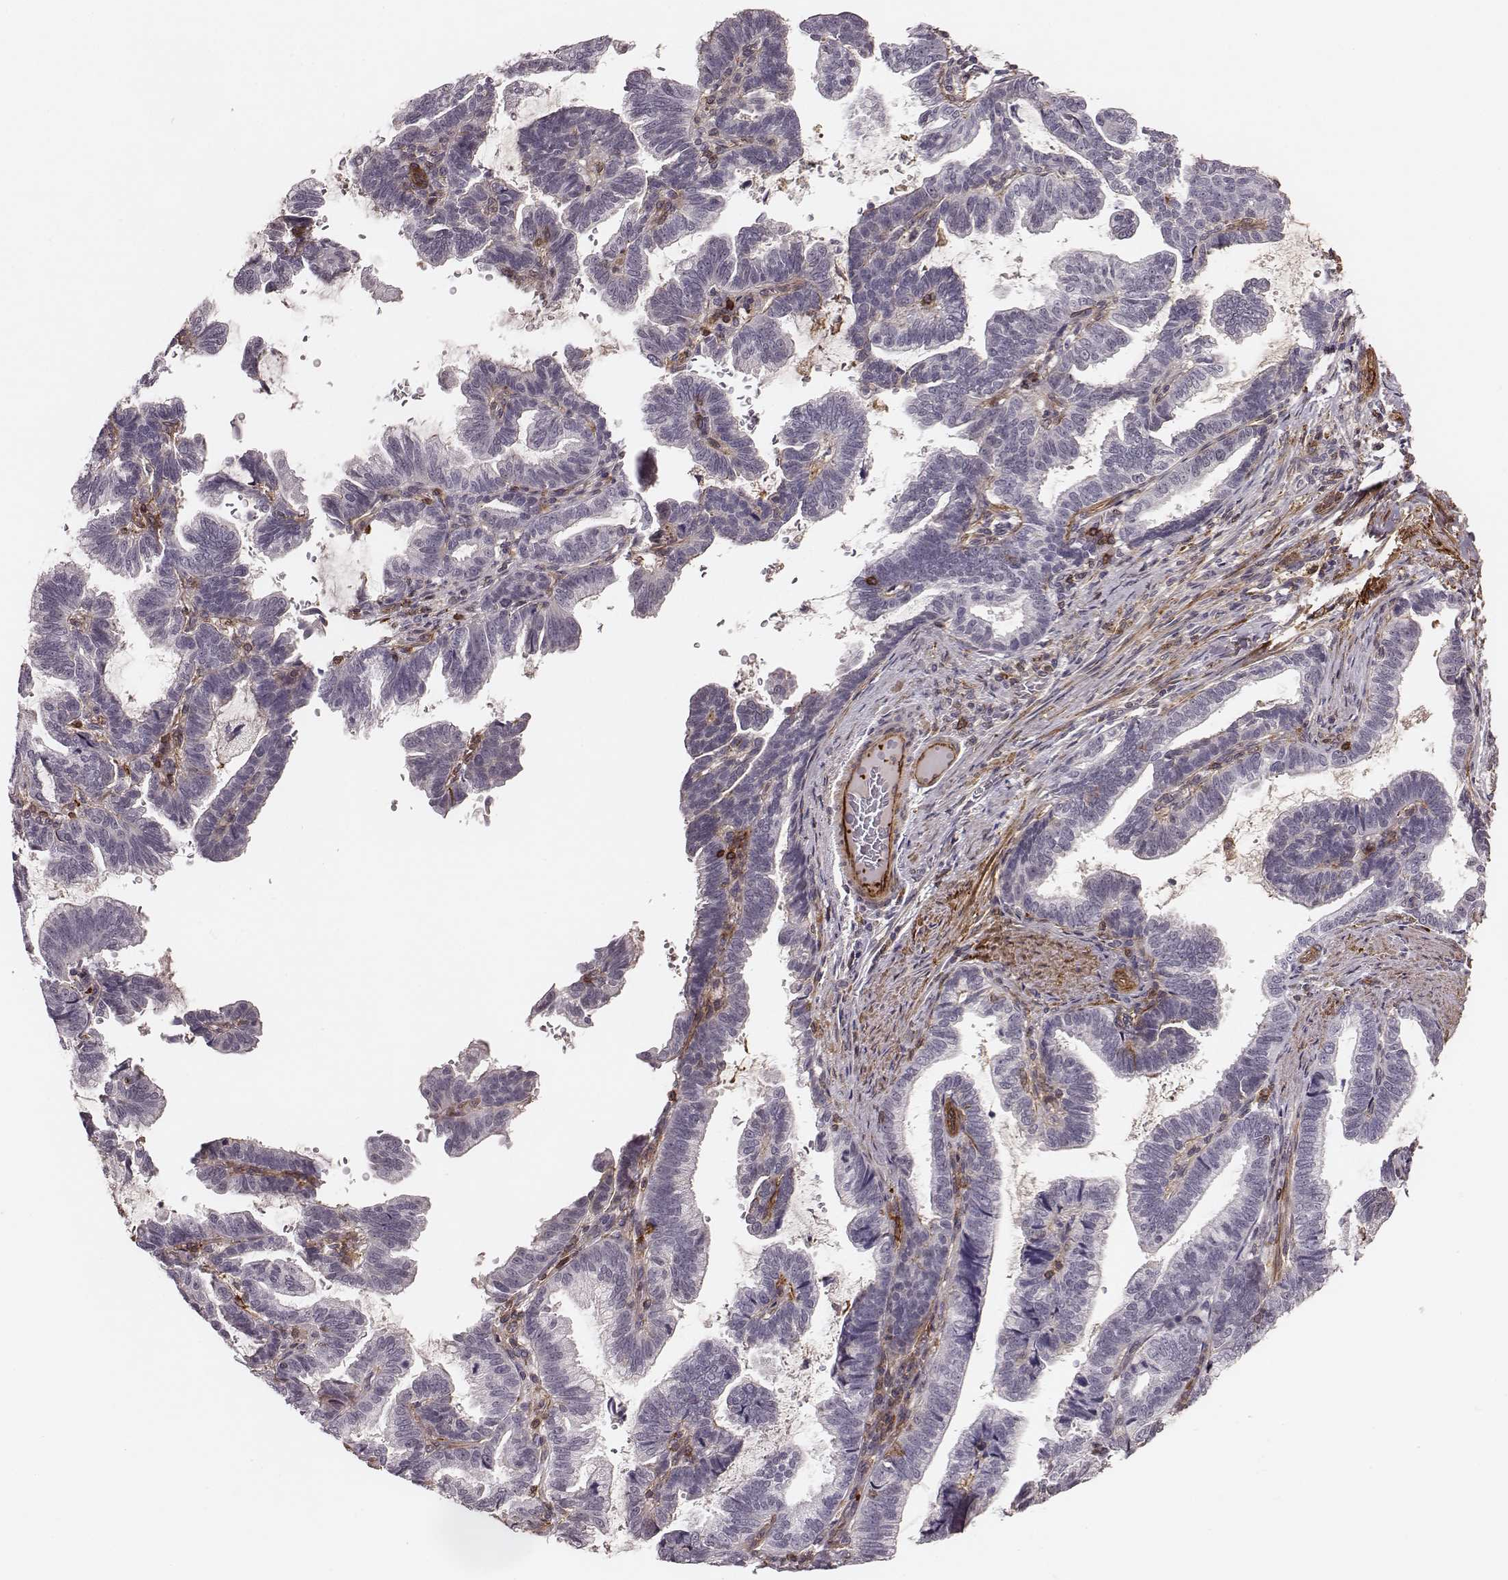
{"staining": {"intensity": "negative", "quantity": "none", "location": "none"}, "tissue": "stomach cancer", "cell_type": "Tumor cells", "image_type": "cancer", "snomed": [{"axis": "morphology", "description": "Adenocarcinoma, NOS"}, {"axis": "topography", "description": "Stomach"}], "caption": "Immunohistochemistry (IHC) of stomach cancer exhibits no expression in tumor cells.", "gene": "ZYX", "patient": {"sex": "male", "age": 83}}